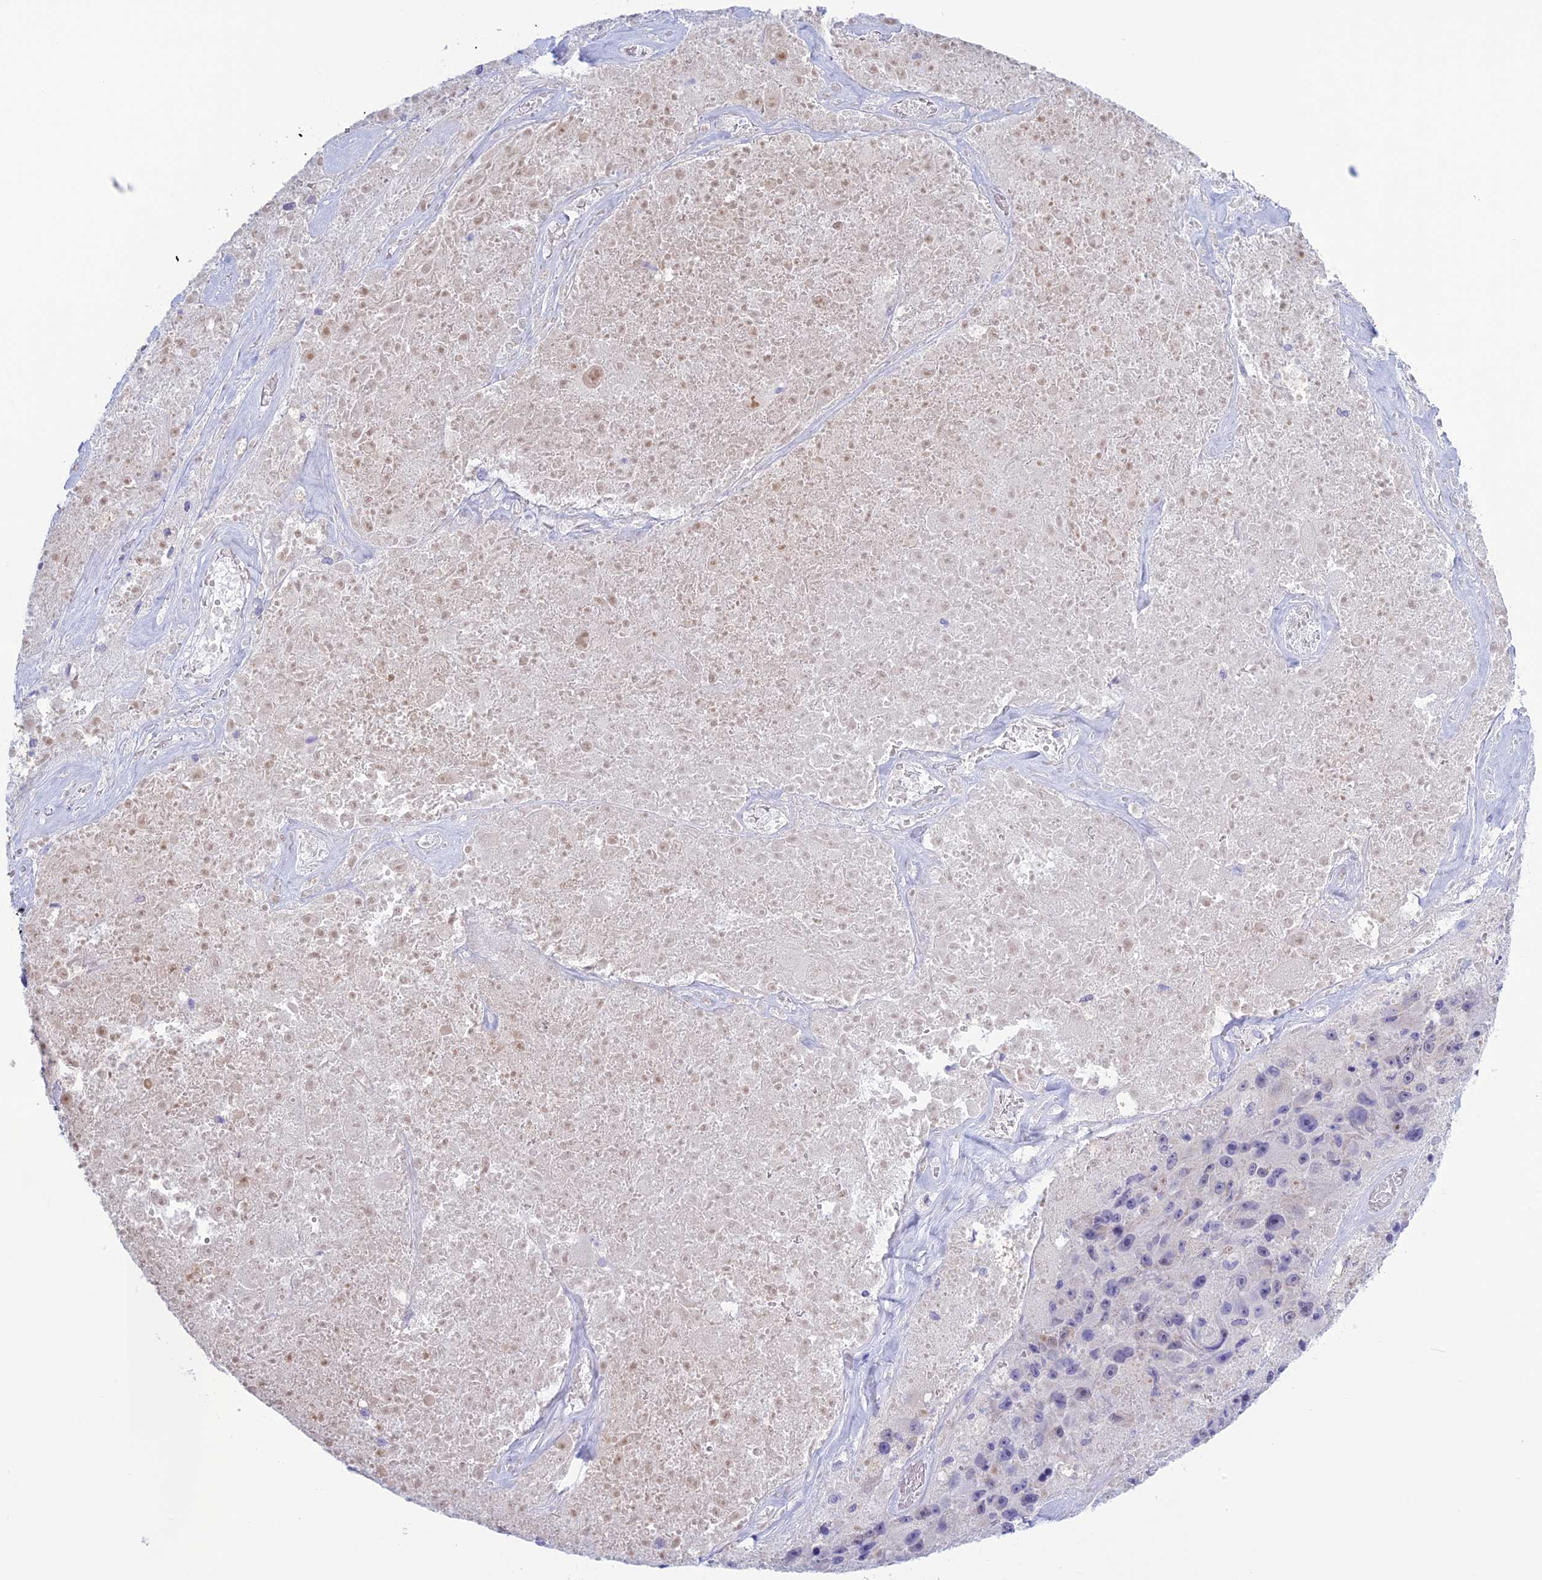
{"staining": {"intensity": "negative", "quantity": "none", "location": "none"}, "tissue": "melanoma", "cell_type": "Tumor cells", "image_type": "cancer", "snomed": [{"axis": "morphology", "description": "Malignant melanoma, Metastatic site"}, {"axis": "topography", "description": "Lymph node"}], "caption": "Malignant melanoma (metastatic site) was stained to show a protein in brown. There is no significant staining in tumor cells.", "gene": "LHFPL2", "patient": {"sex": "male", "age": 62}}